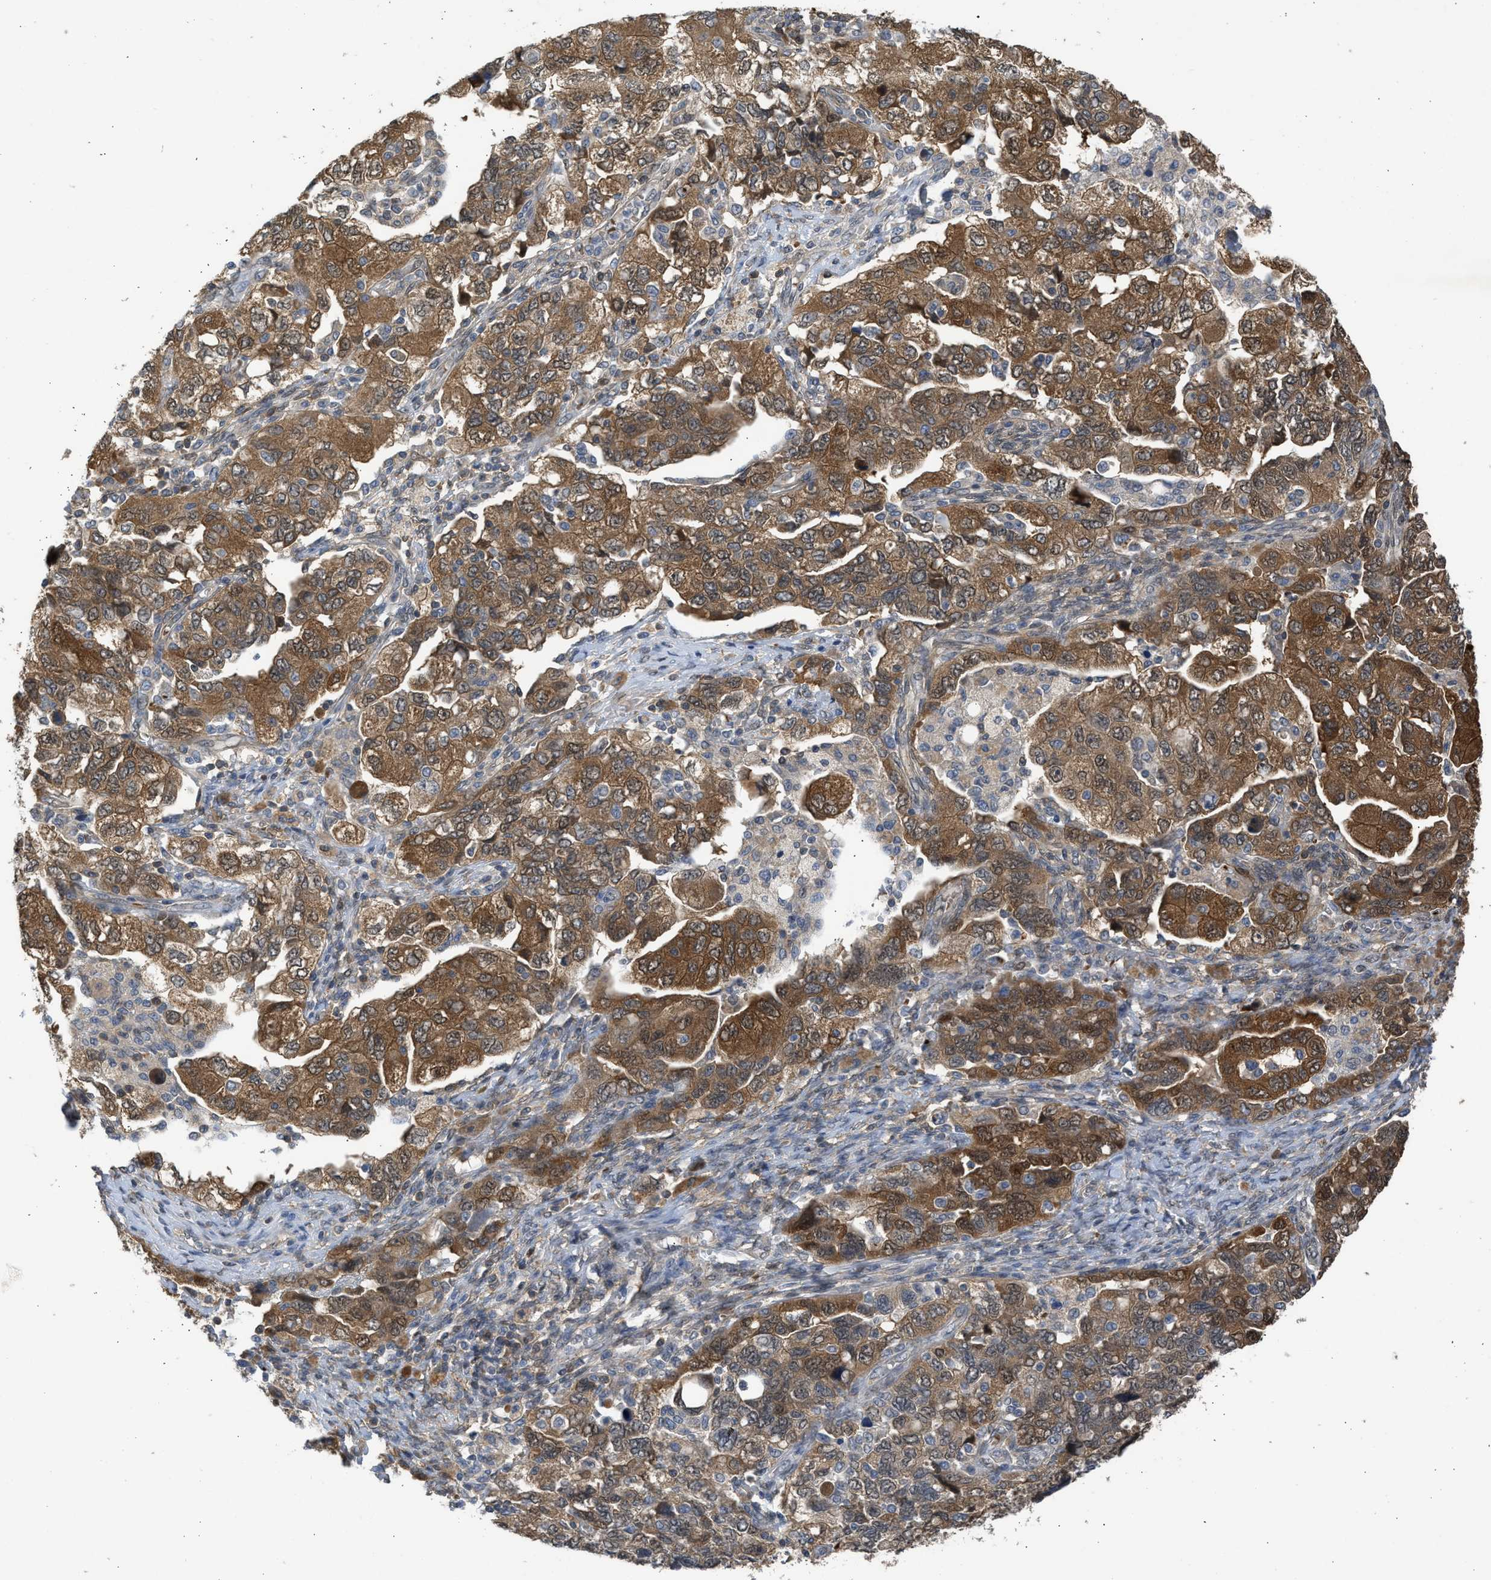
{"staining": {"intensity": "moderate", "quantity": ">75%", "location": "cytoplasmic/membranous"}, "tissue": "ovarian cancer", "cell_type": "Tumor cells", "image_type": "cancer", "snomed": [{"axis": "morphology", "description": "Carcinoma, NOS"}, {"axis": "morphology", "description": "Cystadenocarcinoma, serous, NOS"}, {"axis": "topography", "description": "Ovary"}], "caption": "Tumor cells display medium levels of moderate cytoplasmic/membranous positivity in approximately >75% of cells in ovarian serous cystadenocarcinoma. (IHC, brightfield microscopy, high magnification).", "gene": "MAPK7", "patient": {"sex": "female", "age": 69}}